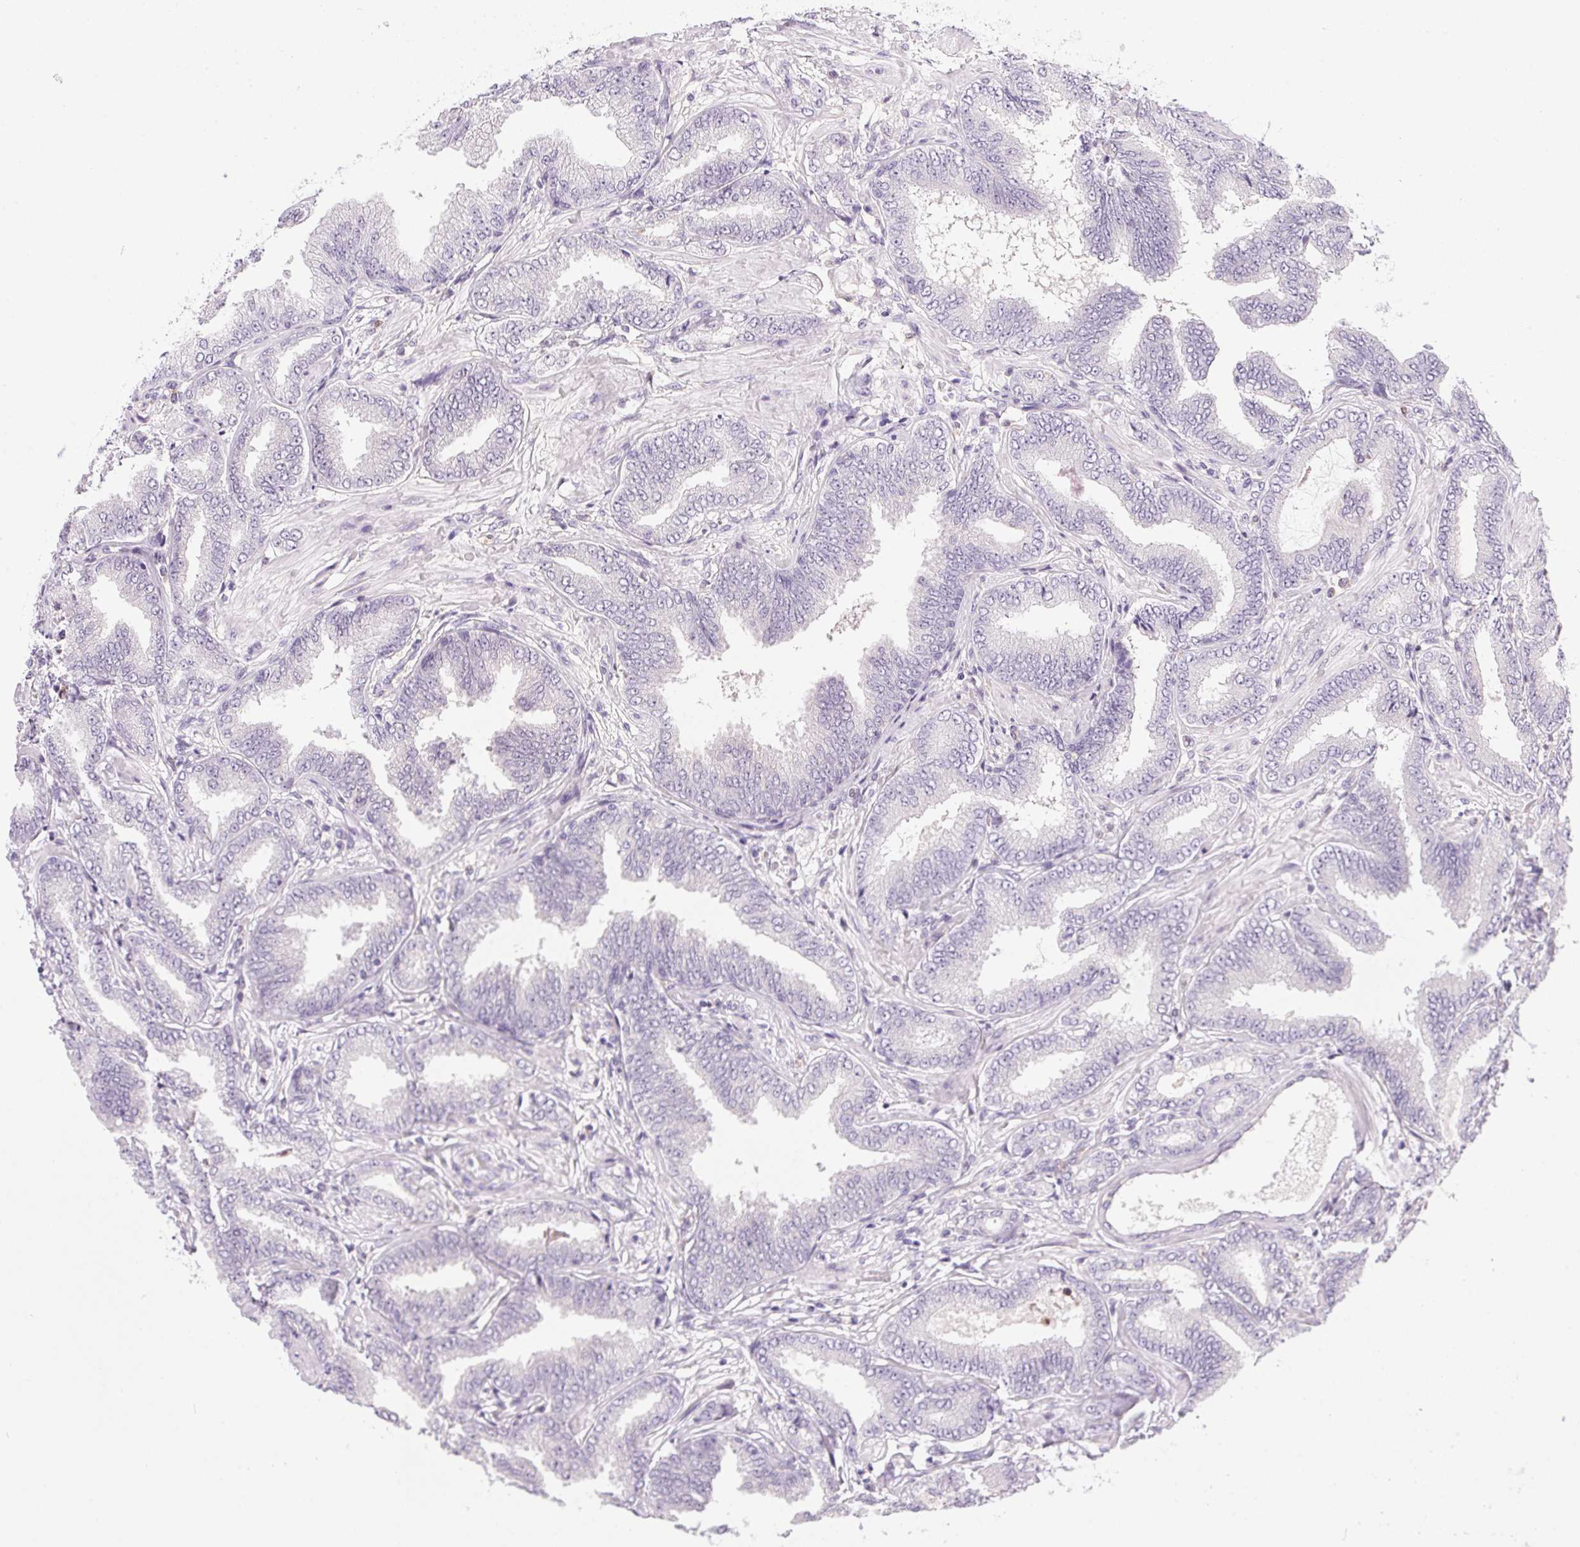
{"staining": {"intensity": "negative", "quantity": "none", "location": "none"}, "tissue": "prostate cancer", "cell_type": "Tumor cells", "image_type": "cancer", "snomed": [{"axis": "morphology", "description": "Adenocarcinoma, Low grade"}, {"axis": "topography", "description": "Prostate"}], "caption": "The micrograph shows no significant staining in tumor cells of prostate adenocarcinoma (low-grade).", "gene": "DNAJC5G", "patient": {"sex": "male", "age": 55}}